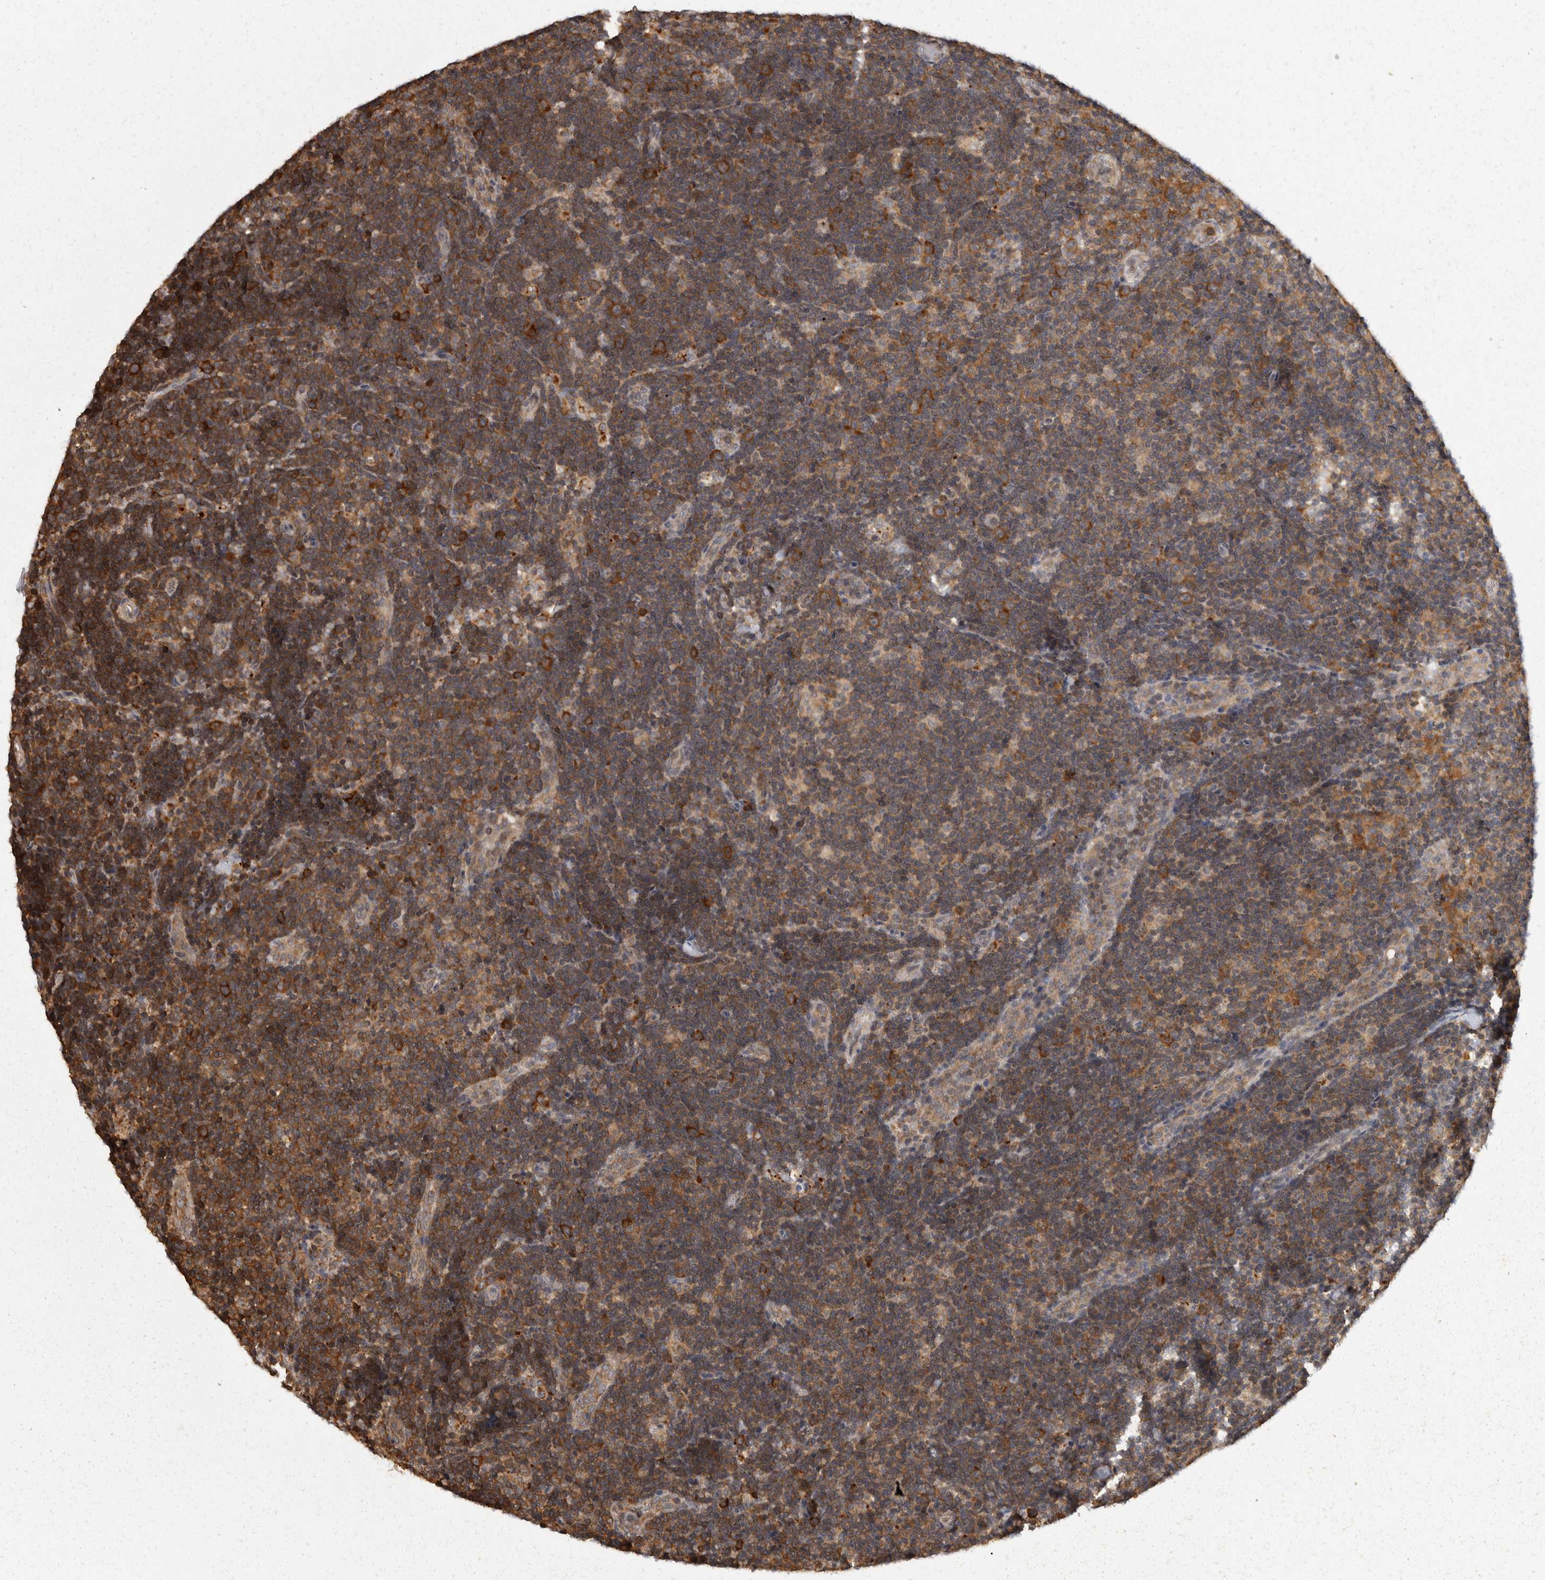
{"staining": {"intensity": "weak", "quantity": "<25%", "location": "cytoplasmic/membranous"}, "tissue": "lymph node", "cell_type": "Germinal center cells", "image_type": "normal", "snomed": [{"axis": "morphology", "description": "Normal tissue, NOS"}, {"axis": "topography", "description": "Lymph node"}], "caption": "A high-resolution image shows immunohistochemistry (IHC) staining of benign lymph node, which displays no significant positivity in germinal center cells. (Brightfield microscopy of DAB (3,3'-diaminobenzidine) immunohistochemistry at high magnification).", "gene": "ACAT2", "patient": {"sex": "female", "age": 22}}